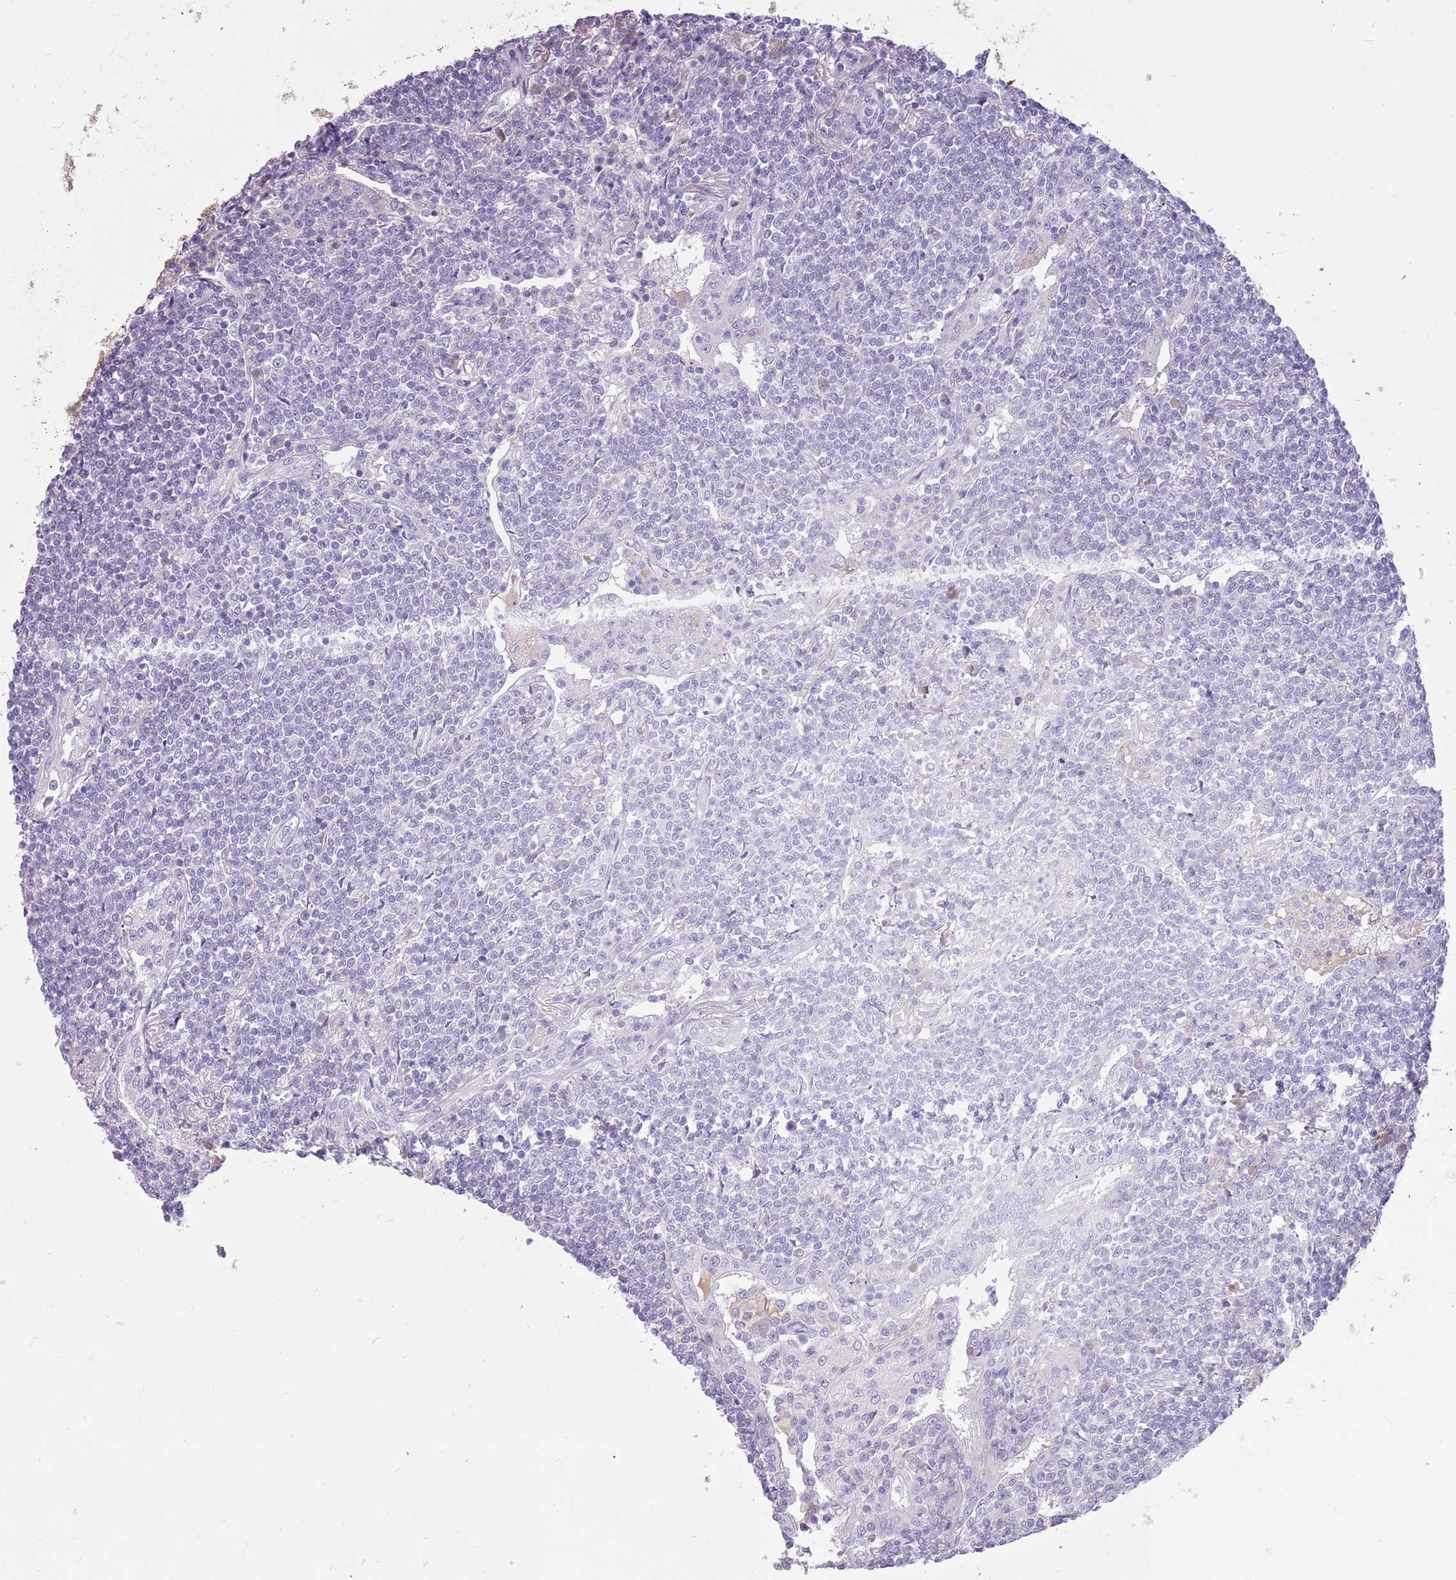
{"staining": {"intensity": "negative", "quantity": "none", "location": "none"}, "tissue": "lymphoma", "cell_type": "Tumor cells", "image_type": "cancer", "snomed": [{"axis": "morphology", "description": "Malignant lymphoma, non-Hodgkin's type, Low grade"}, {"axis": "topography", "description": "Lung"}], "caption": "Tumor cells are negative for protein expression in human lymphoma. The staining was performed using DAB (3,3'-diaminobenzidine) to visualize the protein expression in brown, while the nuclei were stained in blue with hematoxylin (Magnification: 20x).", "gene": "ZNF425", "patient": {"sex": "female", "age": 71}}